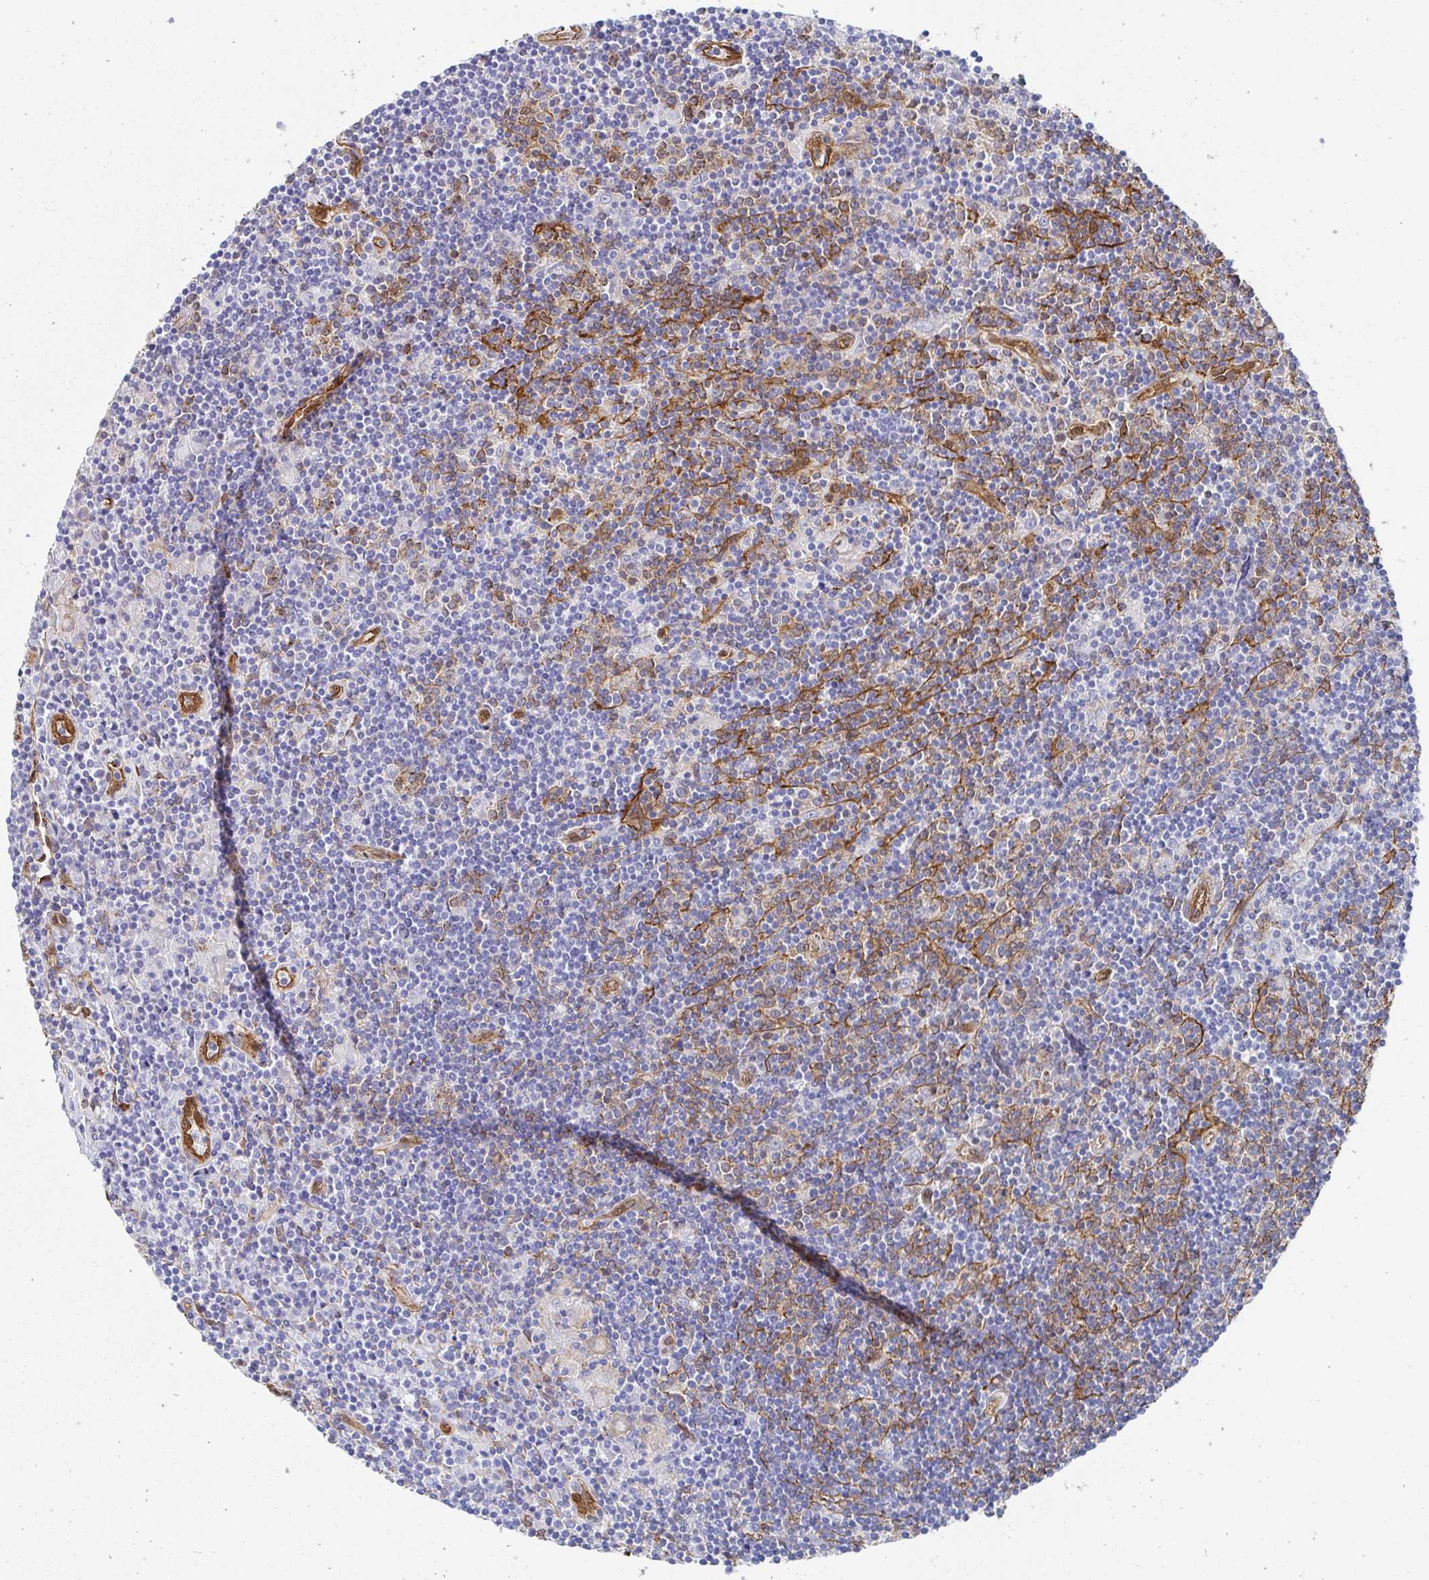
{"staining": {"intensity": "negative", "quantity": "none", "location": "none"}, "tissue": "lymphoma", "cell_type": "Tumor cells", "image_type": "cancer", "snomed": [{"axis": "morphology", "description": "Hodgkin's disease, NOS"}, {"axis": "topography", "description": "Lymph node"}], "caption": "The histopathology image demonstrates no staining of tumor cells in Hodgkin's disease.", "gene": "CTTN", "patient": {"sex": "male", "age": 40}}